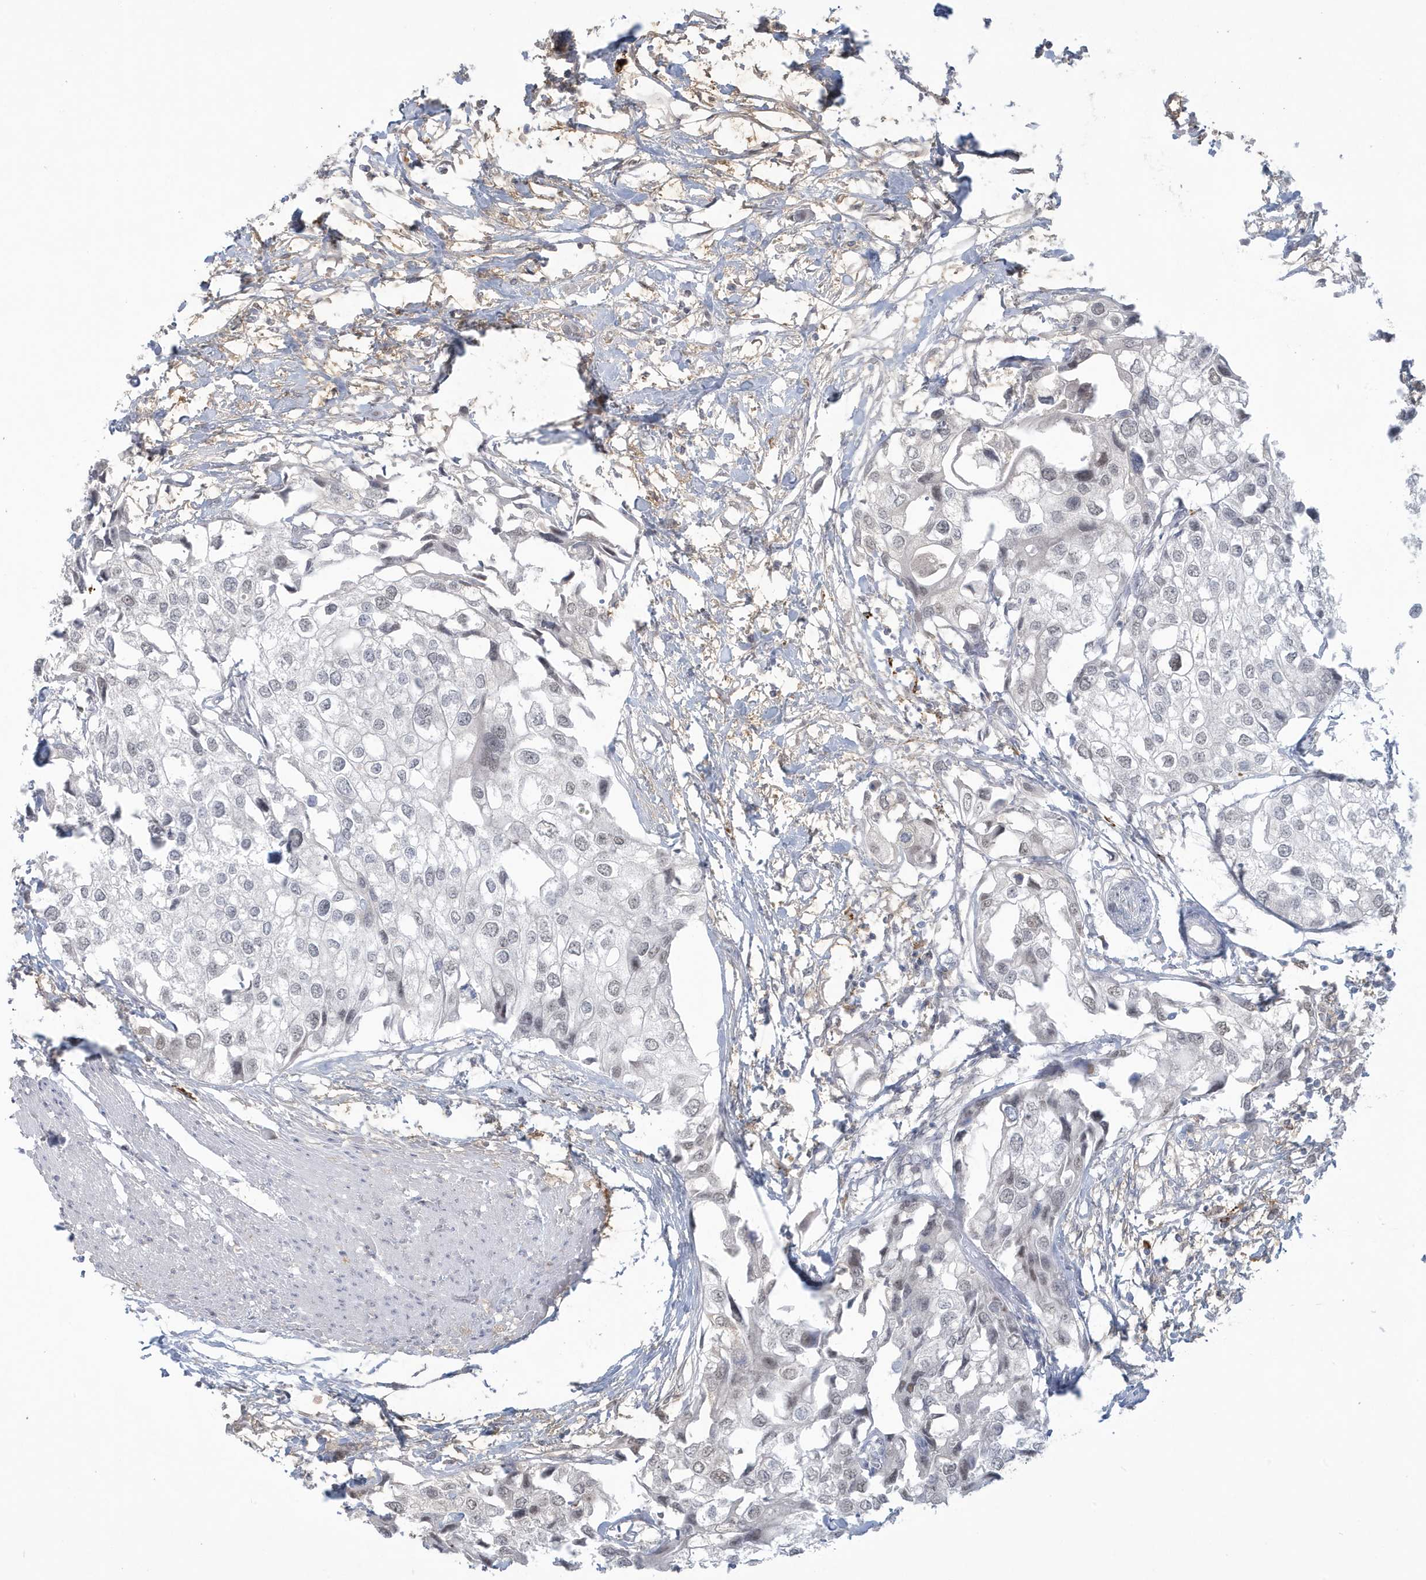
{"staining": {"intensity": "weak", "quantity": "<25%", "location": "nuclear"}, "tissue": "urothelial cancer", "cell_type": "Tumor cells", "image_type": "cancer", "snomed": [{"axis": "morphology", "description": "Urothelial carcinoma, High grade"}, {"axis": "topography", "description": "Urinary bladder"}], "caption": "This is a image of IHC staining of high-grade urothelial carcinoma, which shows no staining in tumor cells.", "gene": "HERC6", "patient": {"sex": "male", "age": 64}}